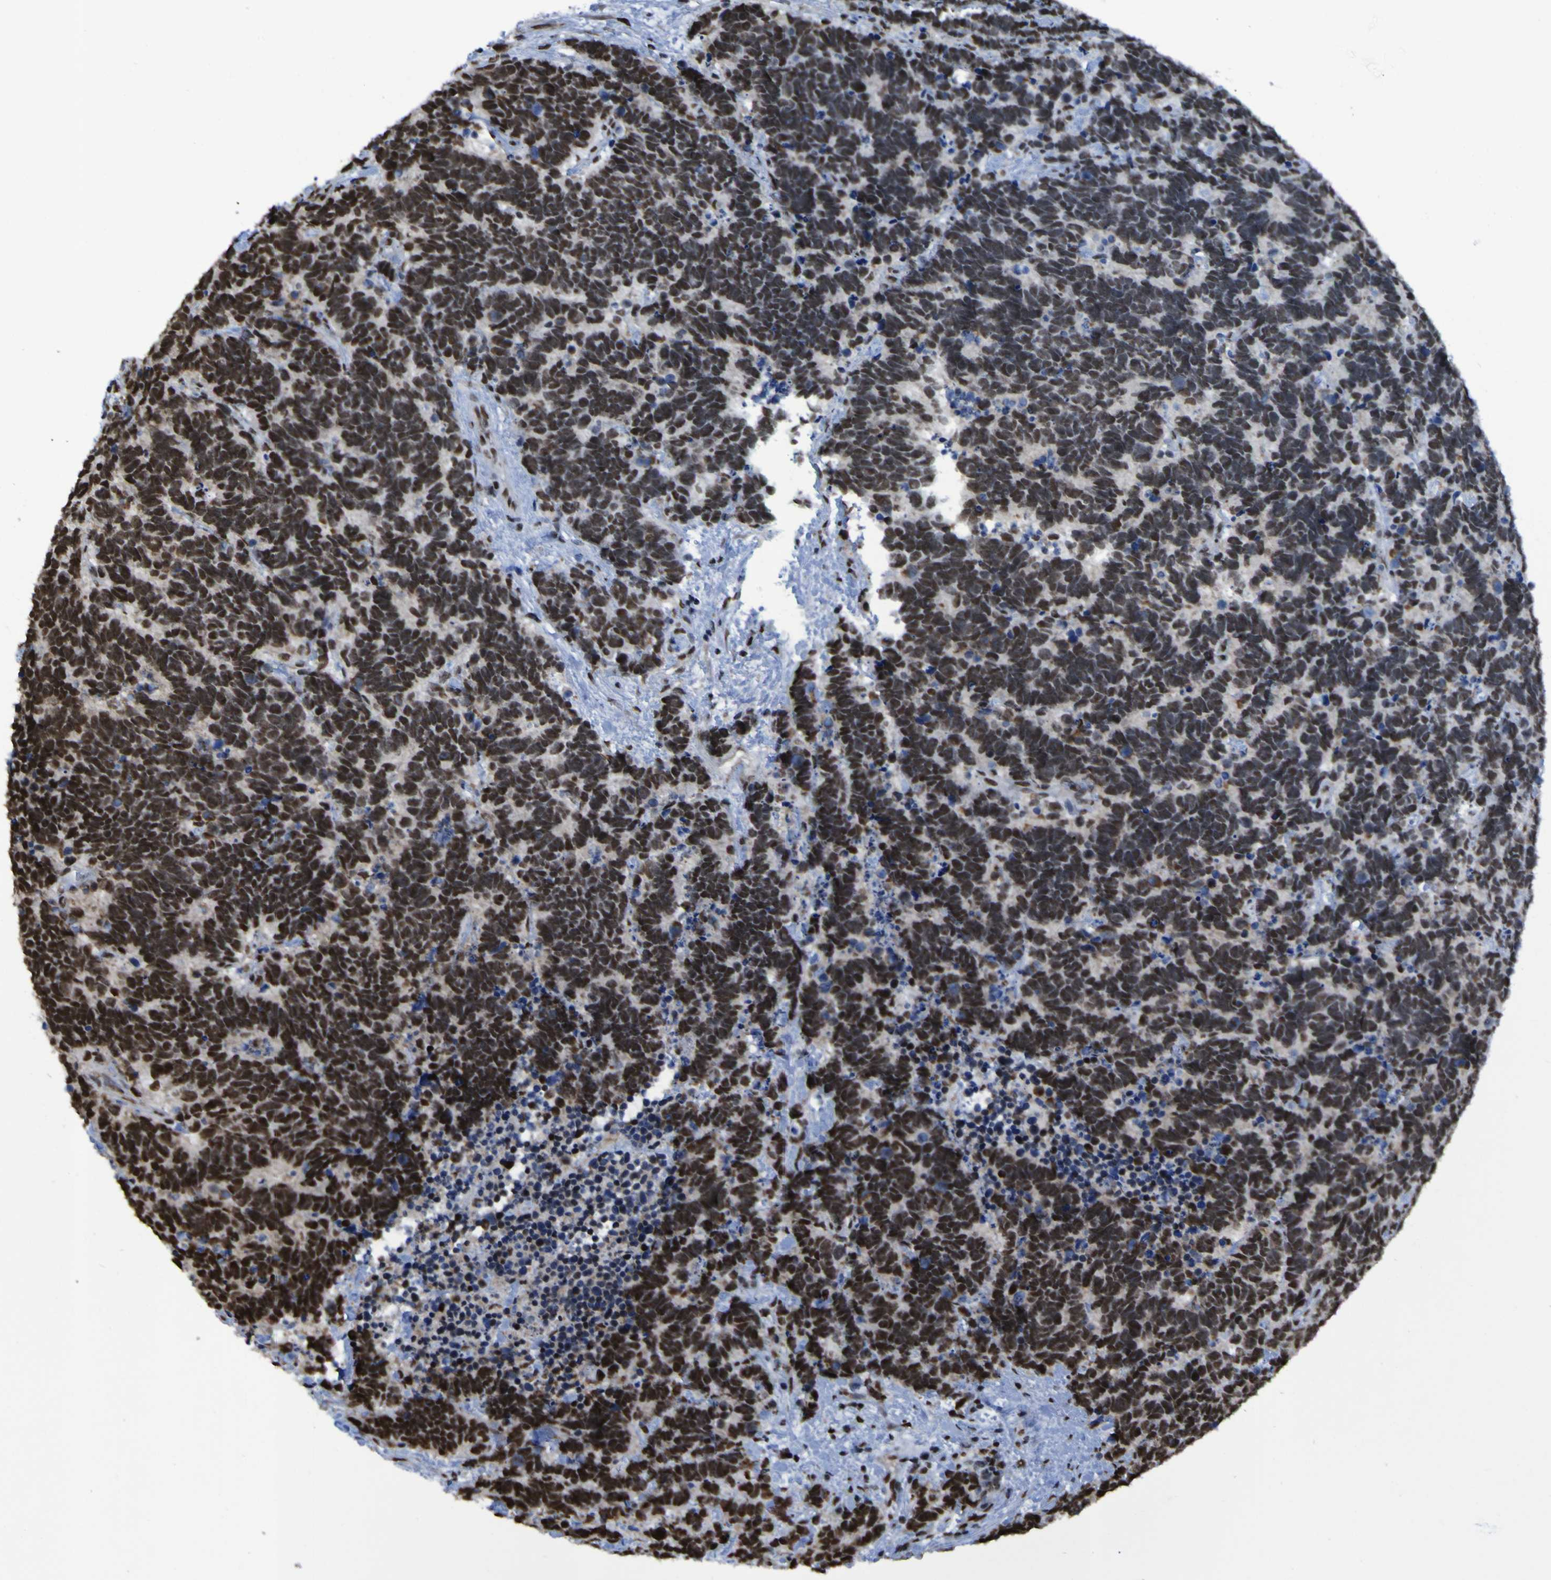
{"staining": {"intensity": "strong", "quantity": "25%-75%", "location": "nuclear"}, "tissue": "carcinoid", "cell_type": "Tumor cells", "image_type": "cancer", "snomed": [{"axis": "morphology", "description": "Carcinoma, NOS"}, {"axis": "morphology", "description": "Carcinoid, malignant, NOS"}, {"axis": "topography", "description": "Urinary bladder"}], "caption": "Immunohistochemical staining of human carcinoid demonstrates high levels of strong nuclear protein staining in about 25%-75% of tumor cells. (DAB (3,3'-diaminobenzidine) IHC, brown staining for protein, blue staining for nuclei).", "gene": "HNRNPR", "patient": {"sex": "male", "age": 57}}